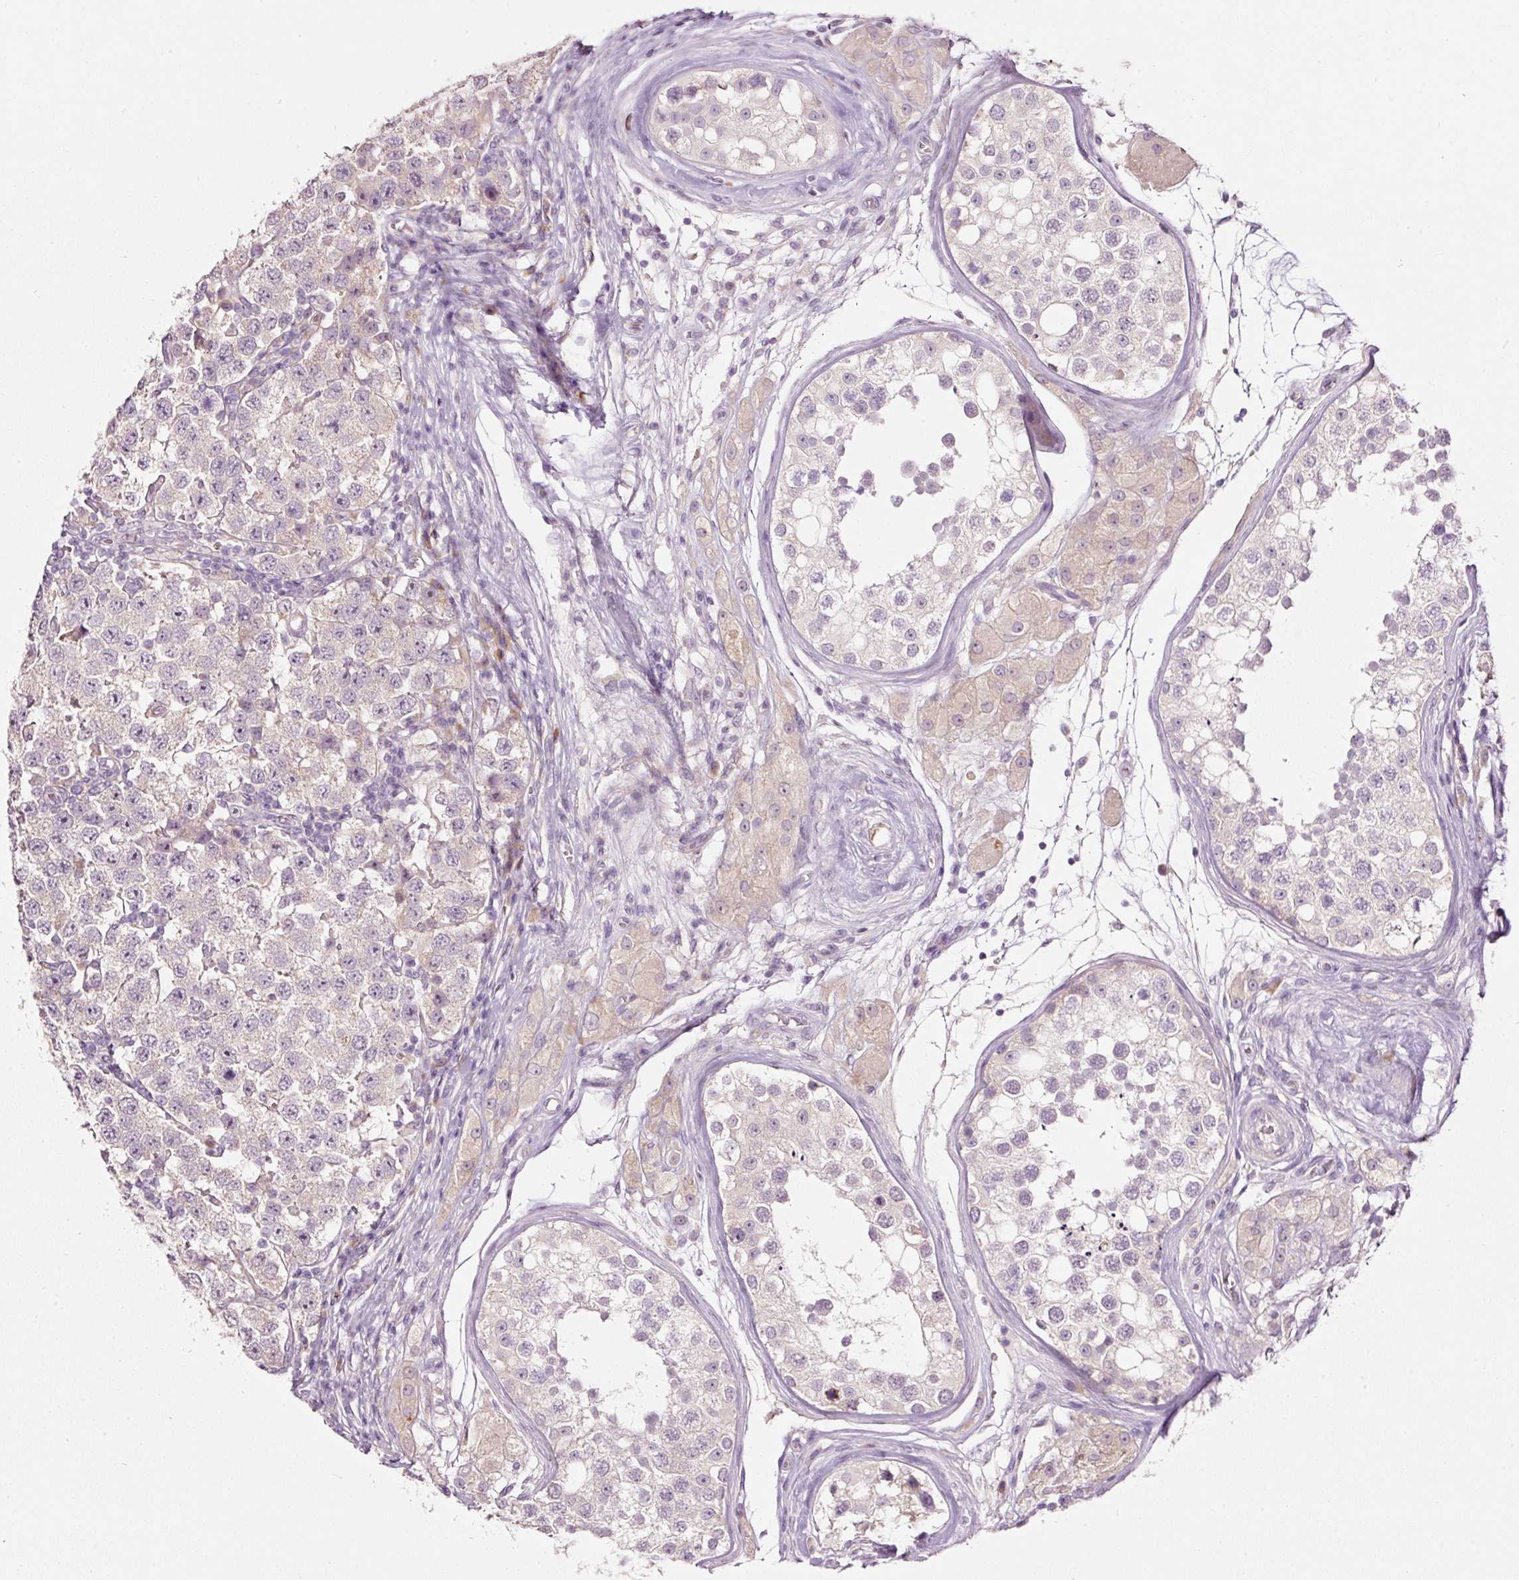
{"staining": {"intensity": "negative", "quantity": "none", "location": "none"}, "tissue": "testis cancer", "cell_type": "Tumor cells", "image_type": "cancer", "snomed": [{"axis": "morphology", "description": "Seminoma, NOS"}, {"axis": "topography", "description": "Testis"}], "caption": "Immunohistochemistry of human seminoma (testis) reveals no expression in tumor cells. Nuclei are stained in blue.", "gene": "RSPO2", "patient": {"sex": "male", "age": 34}}